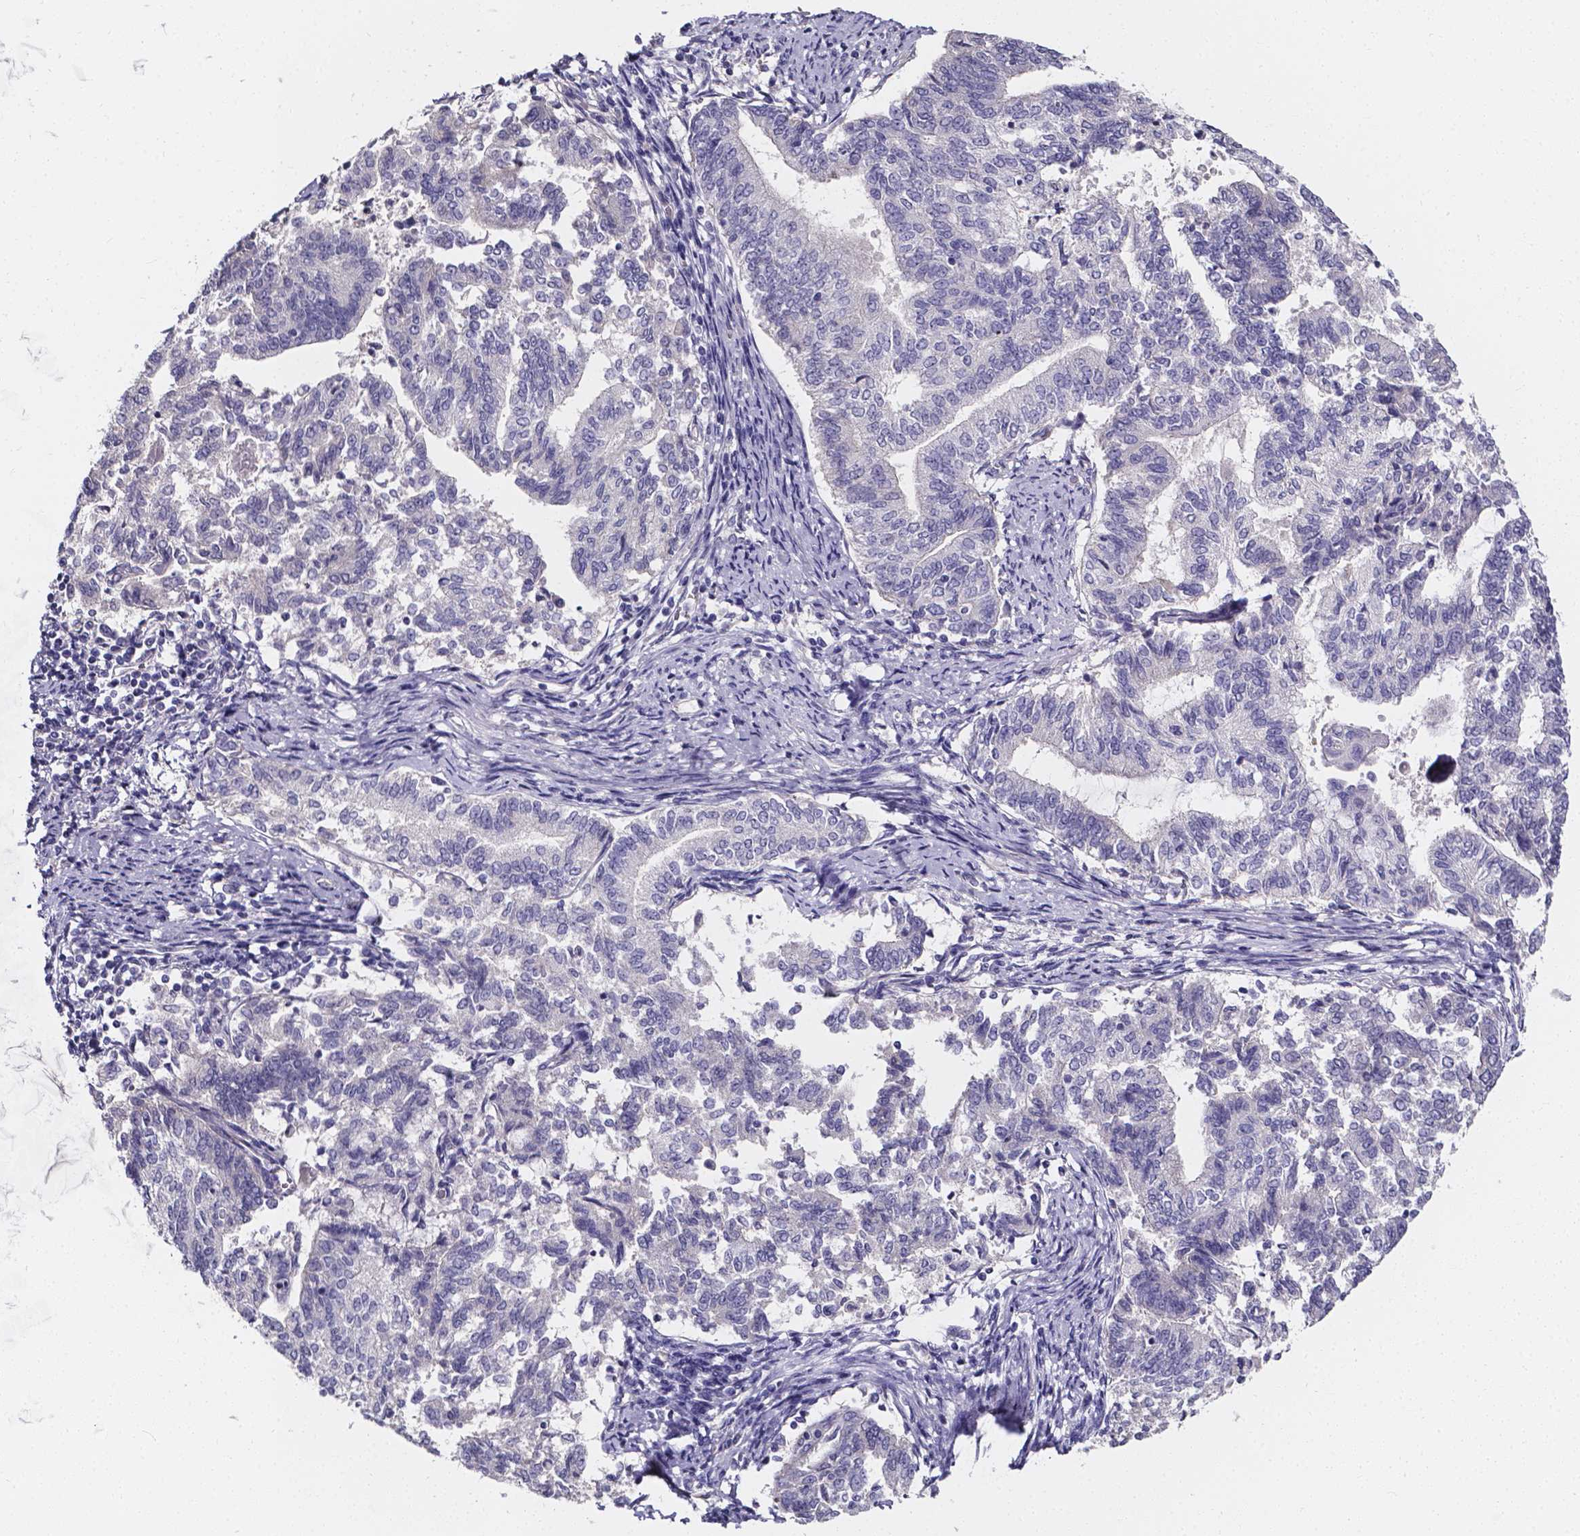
{"staining": {"intensity": "negative", "quantity": "none", "location": "none"}, "tissue": "endometrial cancer", "cell_type": "Tumor cells", "image_type": "cancer", "snomed": [{"axis": "morphology", "description": "Adenocarcinoma, NOS"}, {"axis": "topography", "description": "Endometrium"}], "caption": "High power microscopy histopathology image of an IHC histopathology image of endometrial adenocarcinoma, revealing no significant positivity in tumor cells.", "gene": "CACNG8", "patient": {"sex": "female", "age": 65}}